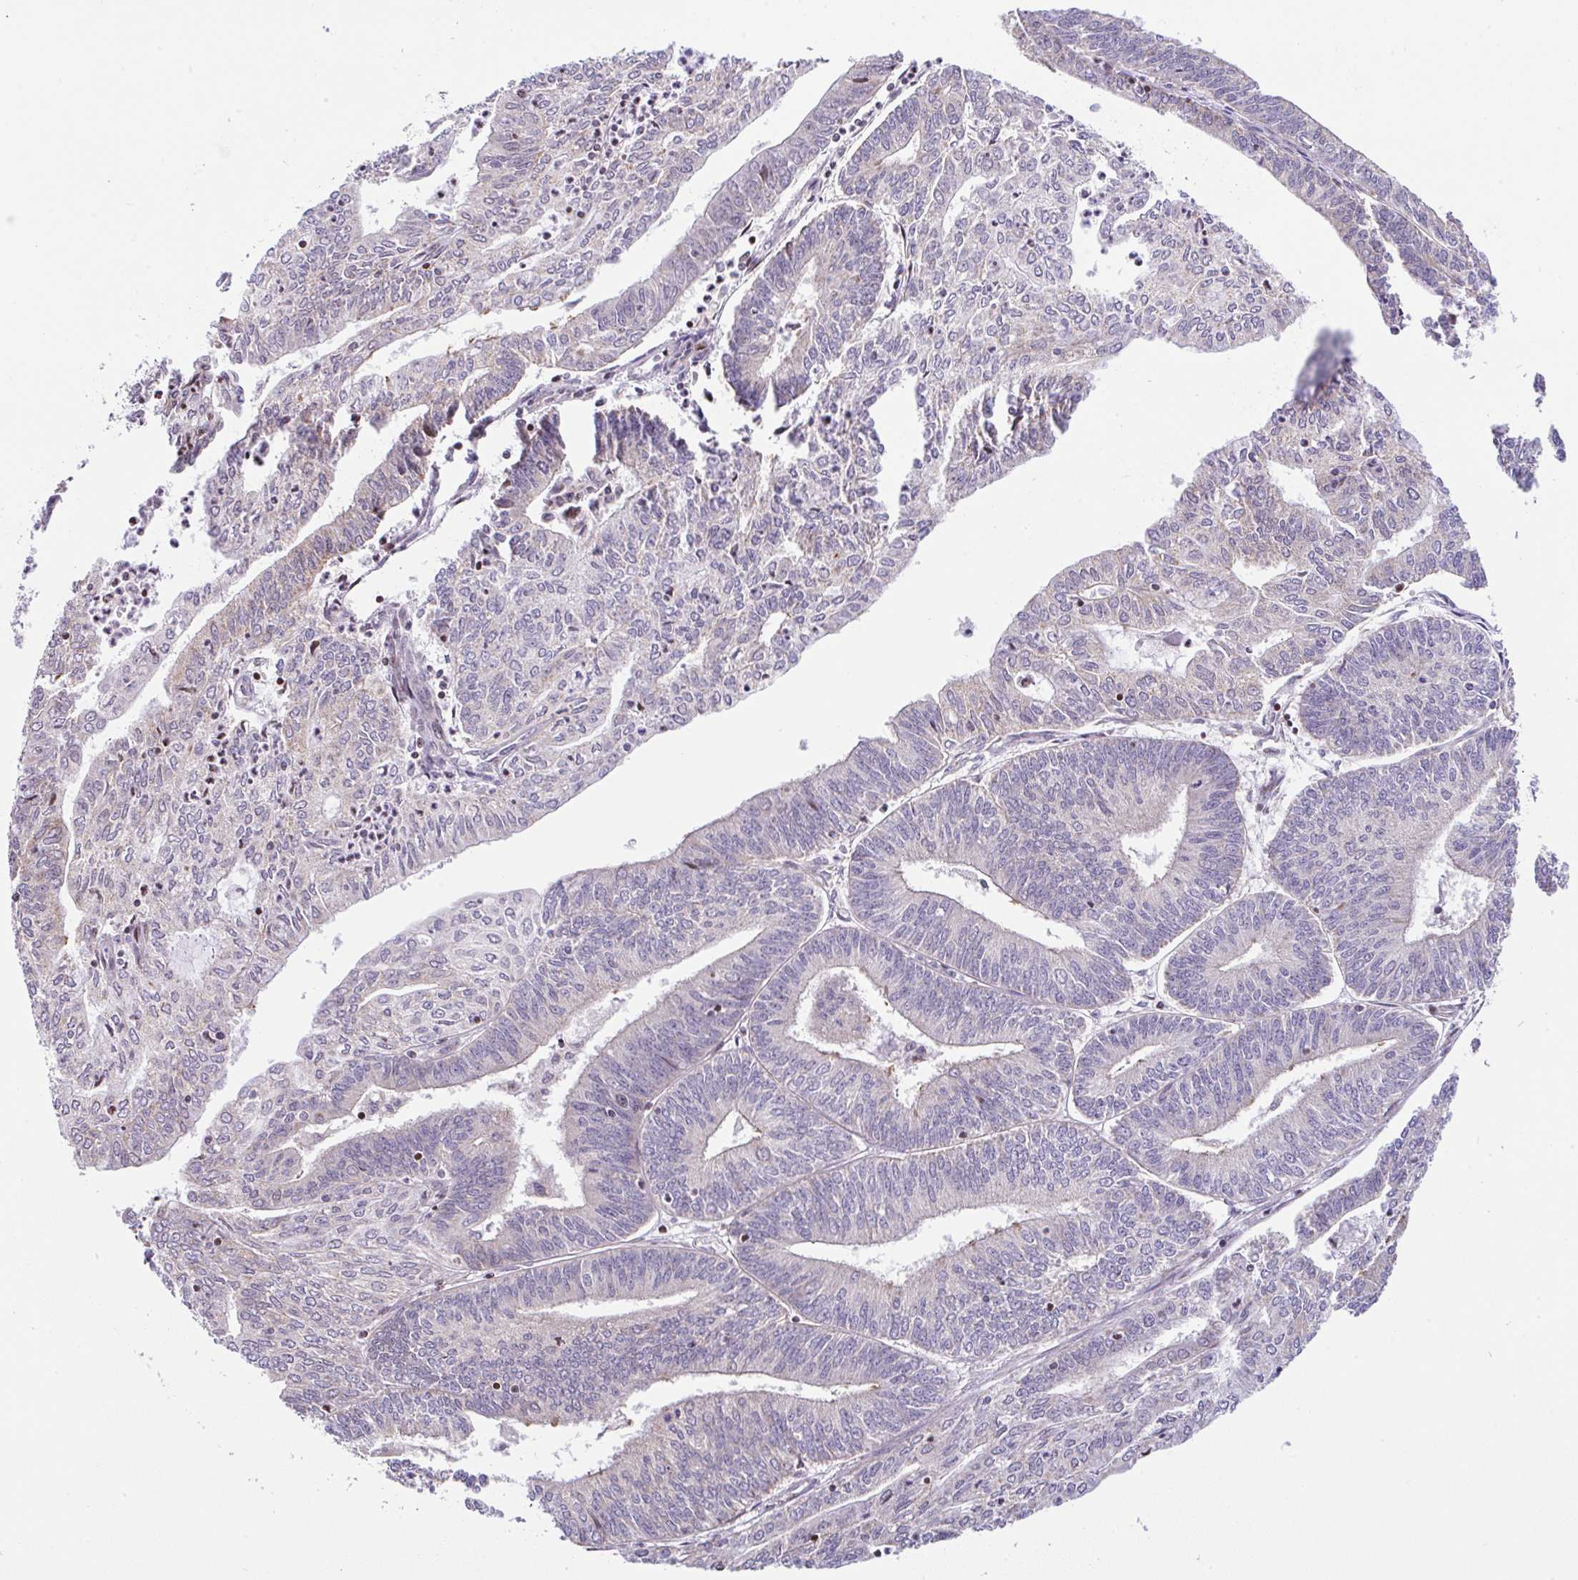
{"staining": {"intensity": "weak", "quantity": "<25%", "location": "cytoplasmic/membranous"}, "tissue": "endometrial cancer", "cell_type": "Tumor cells", "image_type": "cancer", "snomed": [{"axis": "morphology", "description": "Adenocarcinoma, NOS"}, {"axis": "topography", "description": "Endometrium"}], "caption": "IHC micrograph of neoplastic tissue: adenocarcinoma (endometrial) stained with DAB (3,3'-diaminobenzidine) reveals no significant protein staining in tumor cells.", "gene": "FIGNL1", "patient": {"sex": "female", "age": 61}}